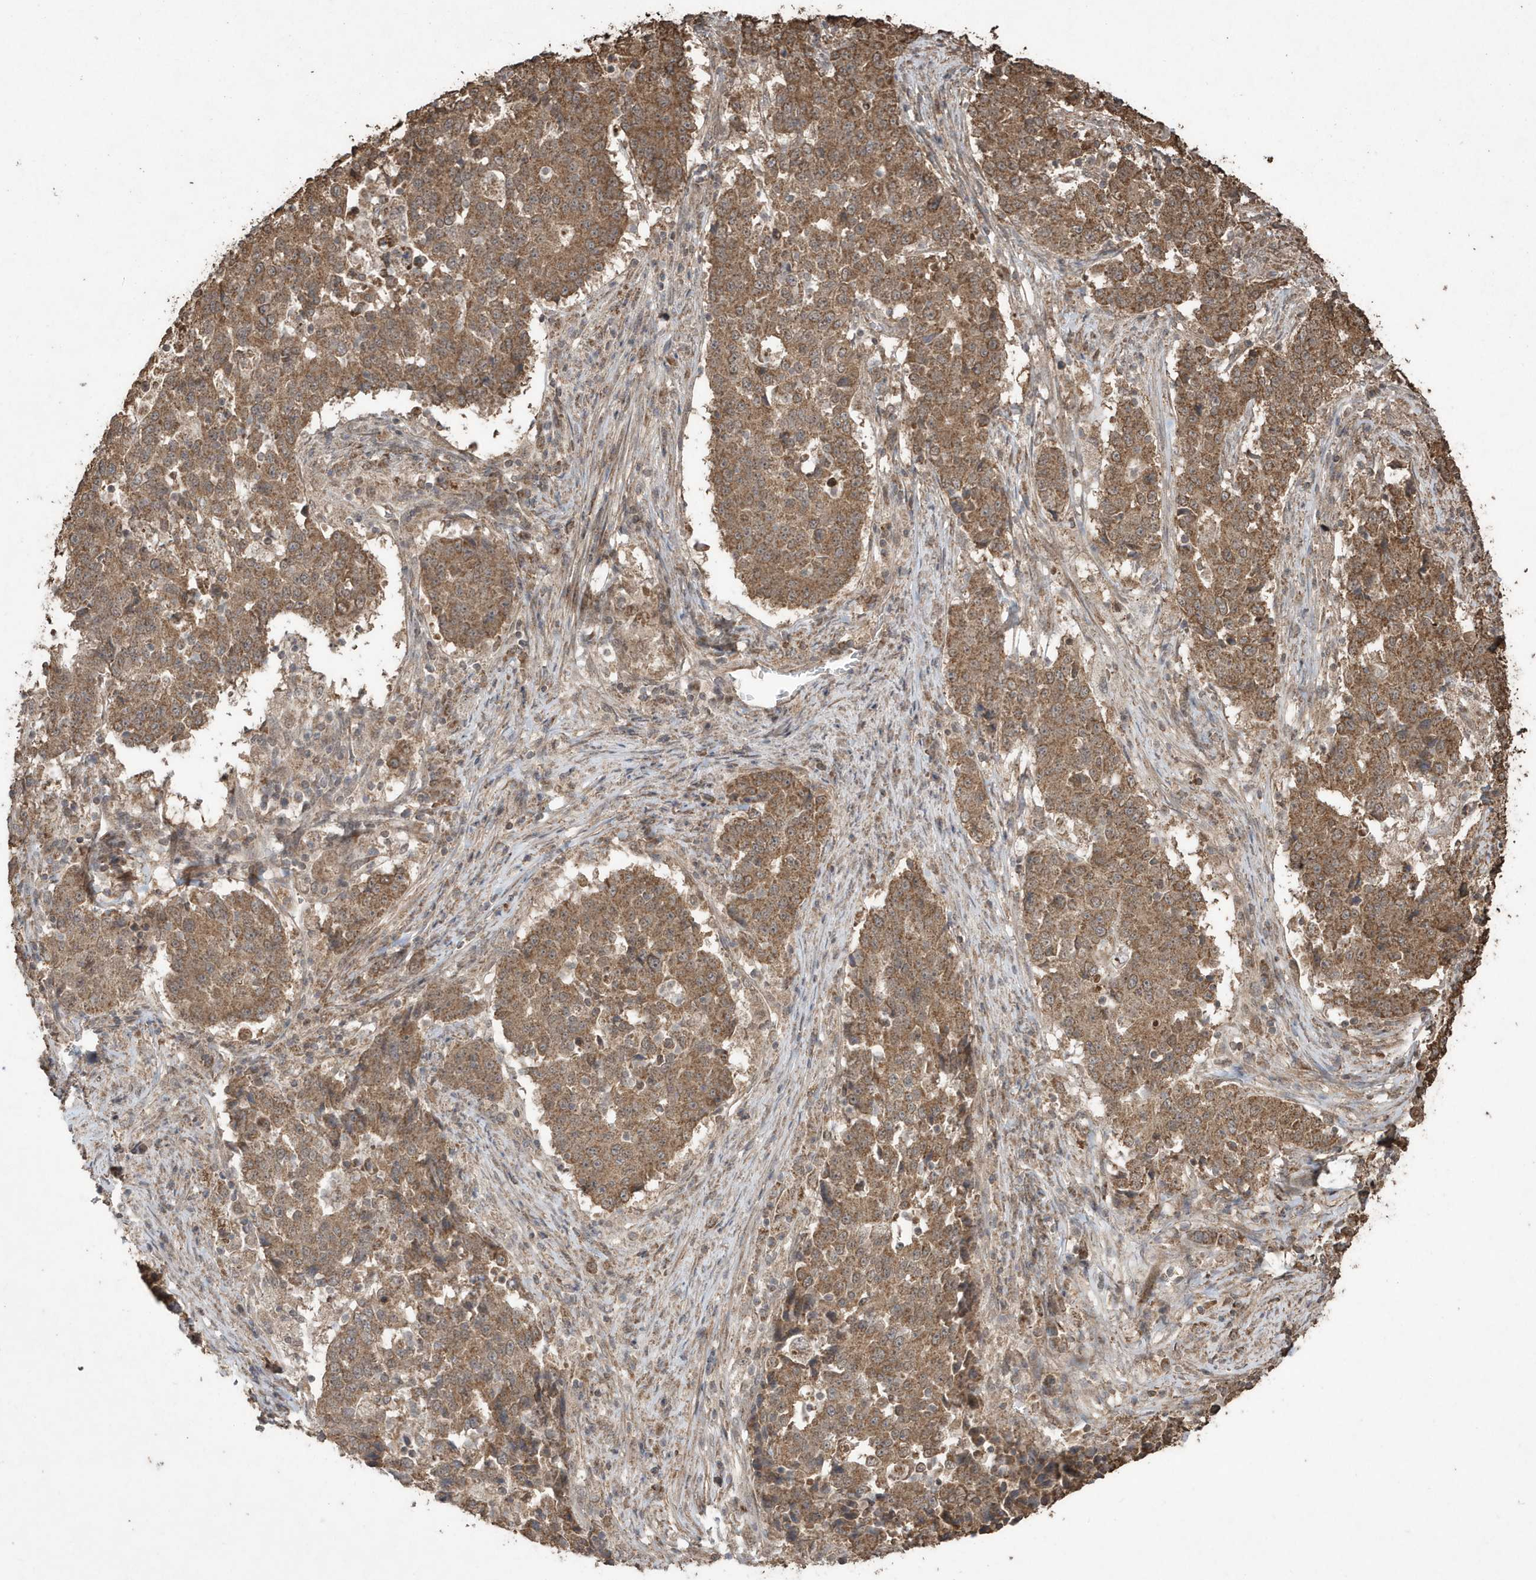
{"staining": {"intensity": "moderate", "quantity": ">75%", "location": "cytoplasmic/membranous"}, "tissue": "stomach cancer", "cell_type": "Tumor cells", "image_type": "cancer", "snomed": [{"axis": "morphology", "description": "Adenocarcinoma, NOS"}, {"axis": "topography", "description": "Stomach"}], "caption": "Immunohistochemistry staining of stomach adenocarcinoma, which exhibits medium levels of moderate cytoplasmic/membranous staining in approximately >75% of tumor cells indicating moderate cytoplasmic/membranous protein staining. The staining was performed using DAB (brown) for protein detection and nuclei were counterstained in hematoxylin (blue).", "gene": "PAXBP1", "patient": {"sex": "male", "age": 59}}